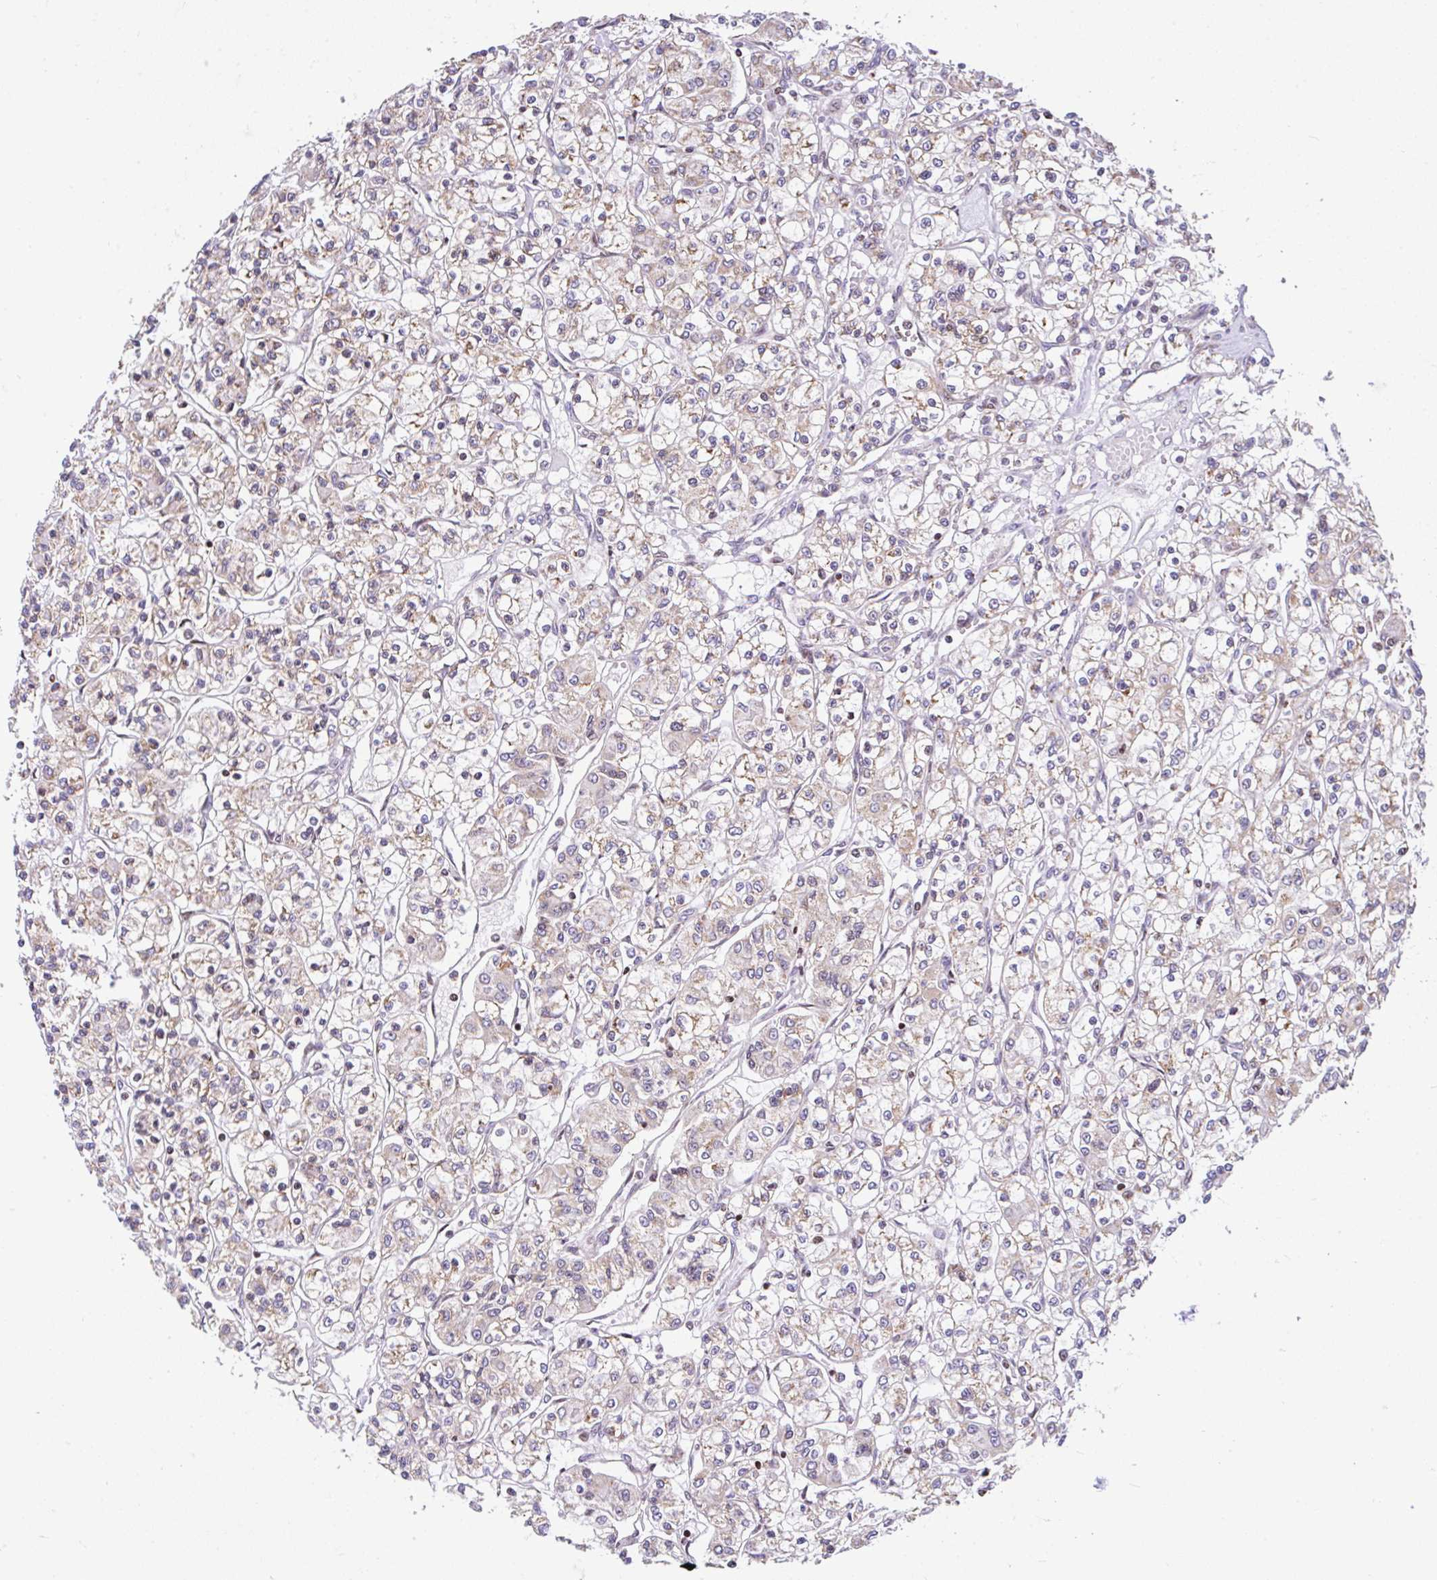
{"staining": {"intensity": "weak", "quantity": "25%-75%", "location": "cytoplasmic/membranous"}, "tissue": "renal cancer", "cell_type": "Tumor cells", "image_type": "cancer", "snomed": [{"axis": "morphology", "description": "Adenocarcinoma, NOS"}, {"axis": "topography", "description": "Kidney"}], "caption": "The immunohistochemical stain labels weak cytoplasmic/membranous positivity in tumor cells of renal cancer tissue.", "gene": "FIGNL1", "patient": {"sex": "female", "age": 59}}